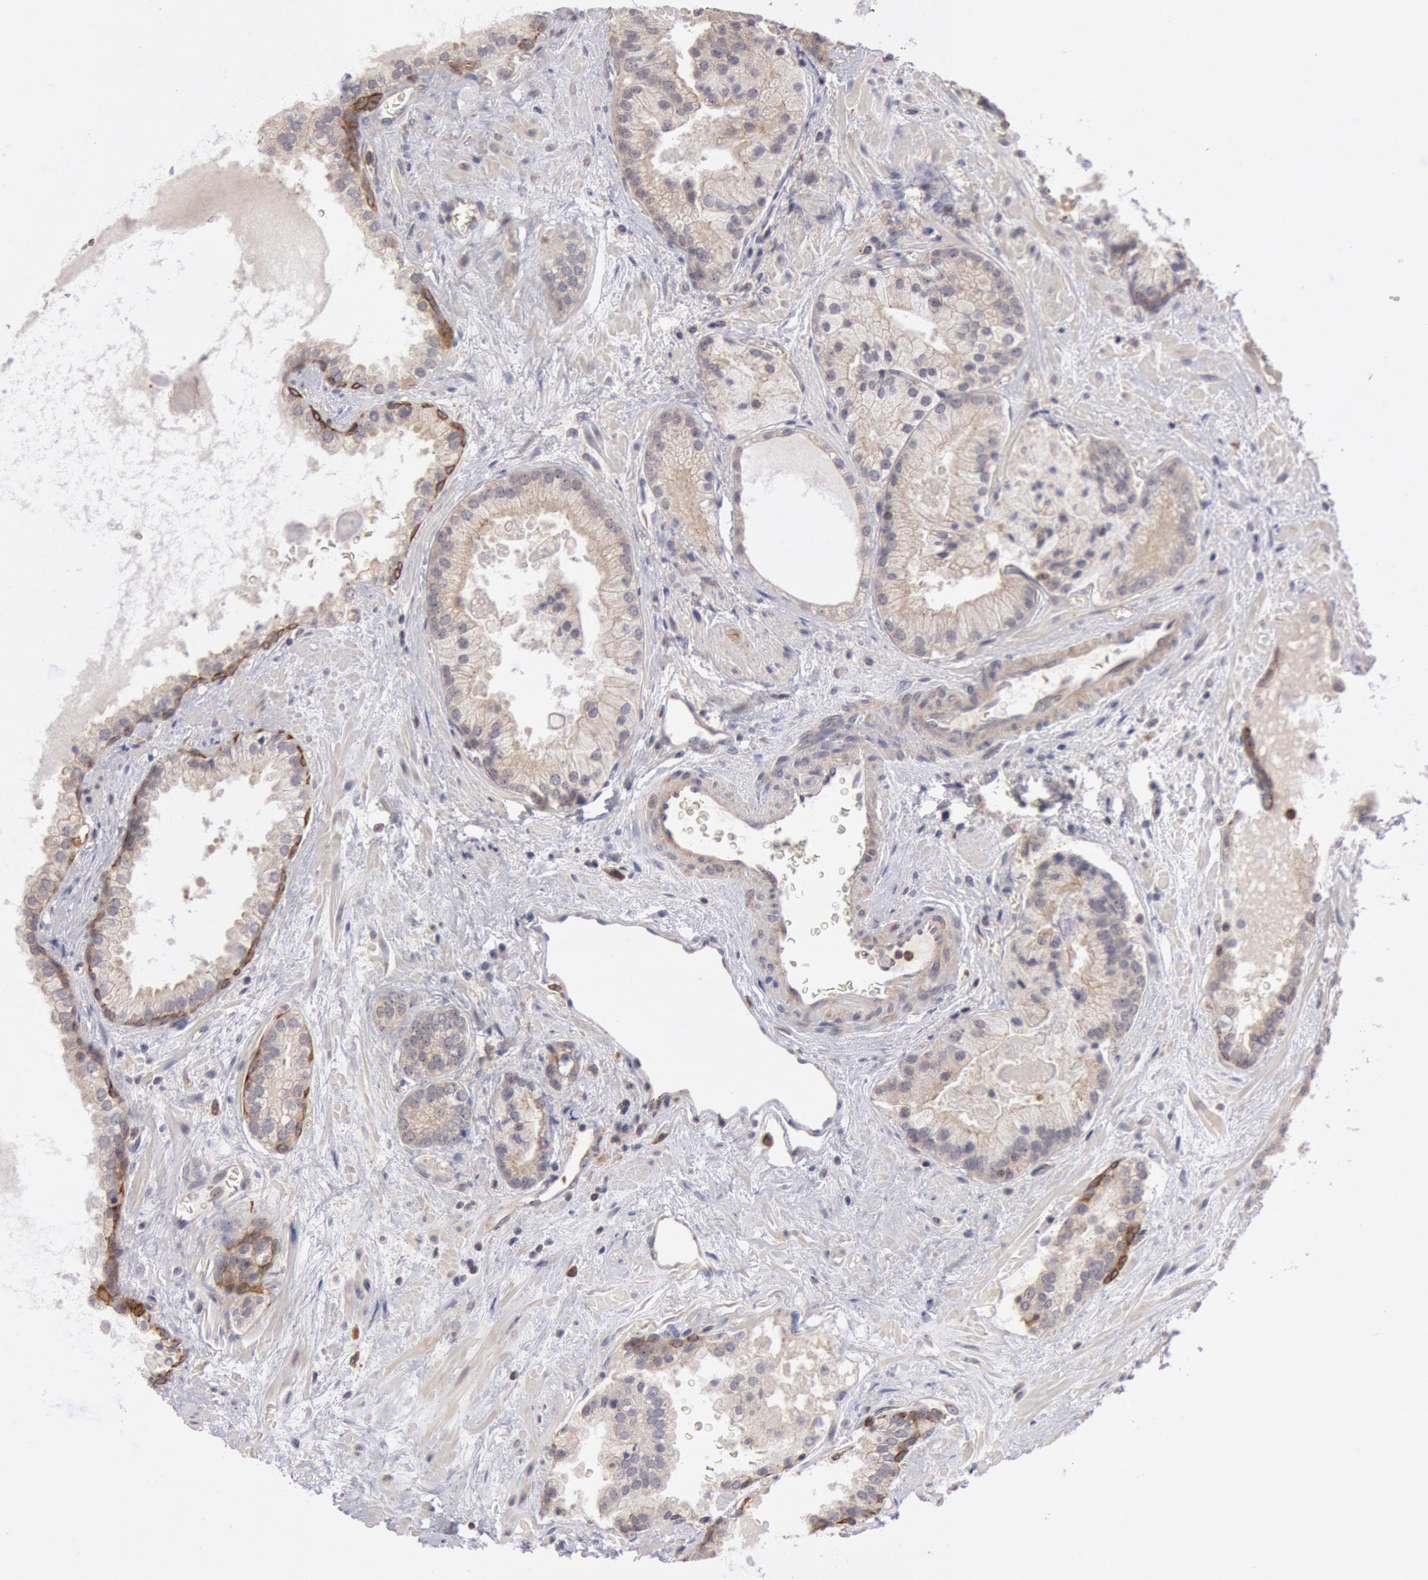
{"staining": {"intensity": "weak", "quantity": "25%-75%", "location": "cytoplasmic/membranous"}, "tissue": "prostate cancer", "cell_type": "Tumor cells", "image_type": "cancer", "snomed": [{"axis": "morphology", "description": "Adenocarcinoma, Medium grade"}, {"axis": "topography", "description": "Prostate"}], "caption": "This is an image of immunohistochemistry (IHC) staining of medium-grade adenocarcinoma (prostate), which shows weak expression in the cytoplasmic/membranous of tumor cells.", "gene": "PLA2G6", "patient": {"sex": "male", "age": 70}}